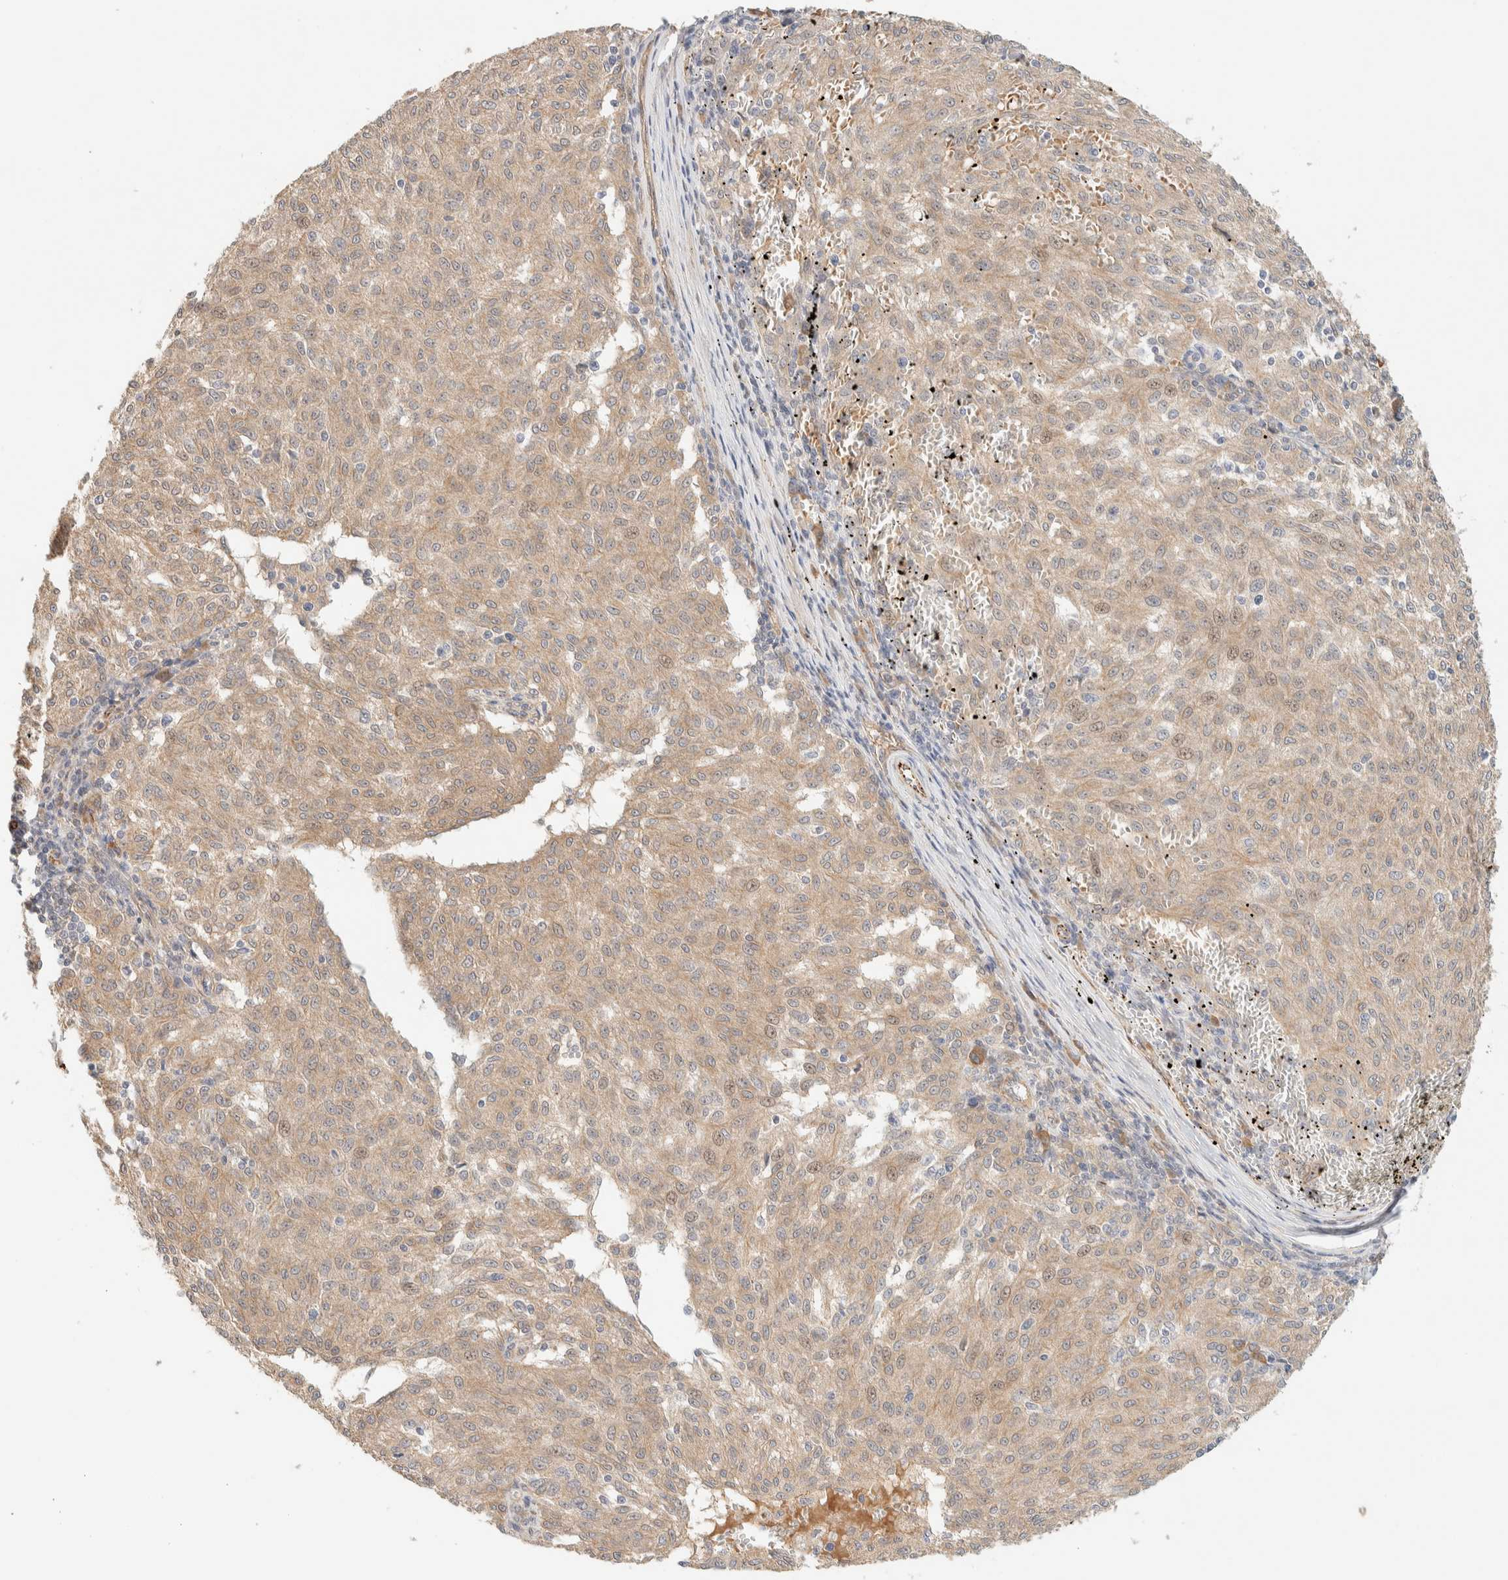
{"staining": {"intensity": "weak", "quantity": ">75%", "location": "cytoplasmic/membranous"}, "tissue": "melanoma", "cell_type": "Tumor cells", "image_type": "cancer", "snomed": [{"axis": "morphology", "description": "Malignant melanoma, NOS"}, {"axis": "topography", "description": "Skin"}], "caption": "Human malignant melanoma stained with a protein marker shows weak staining in tumor cells.", "gene": "FAT1", "patient": {"sex": "female", "age": 72}}